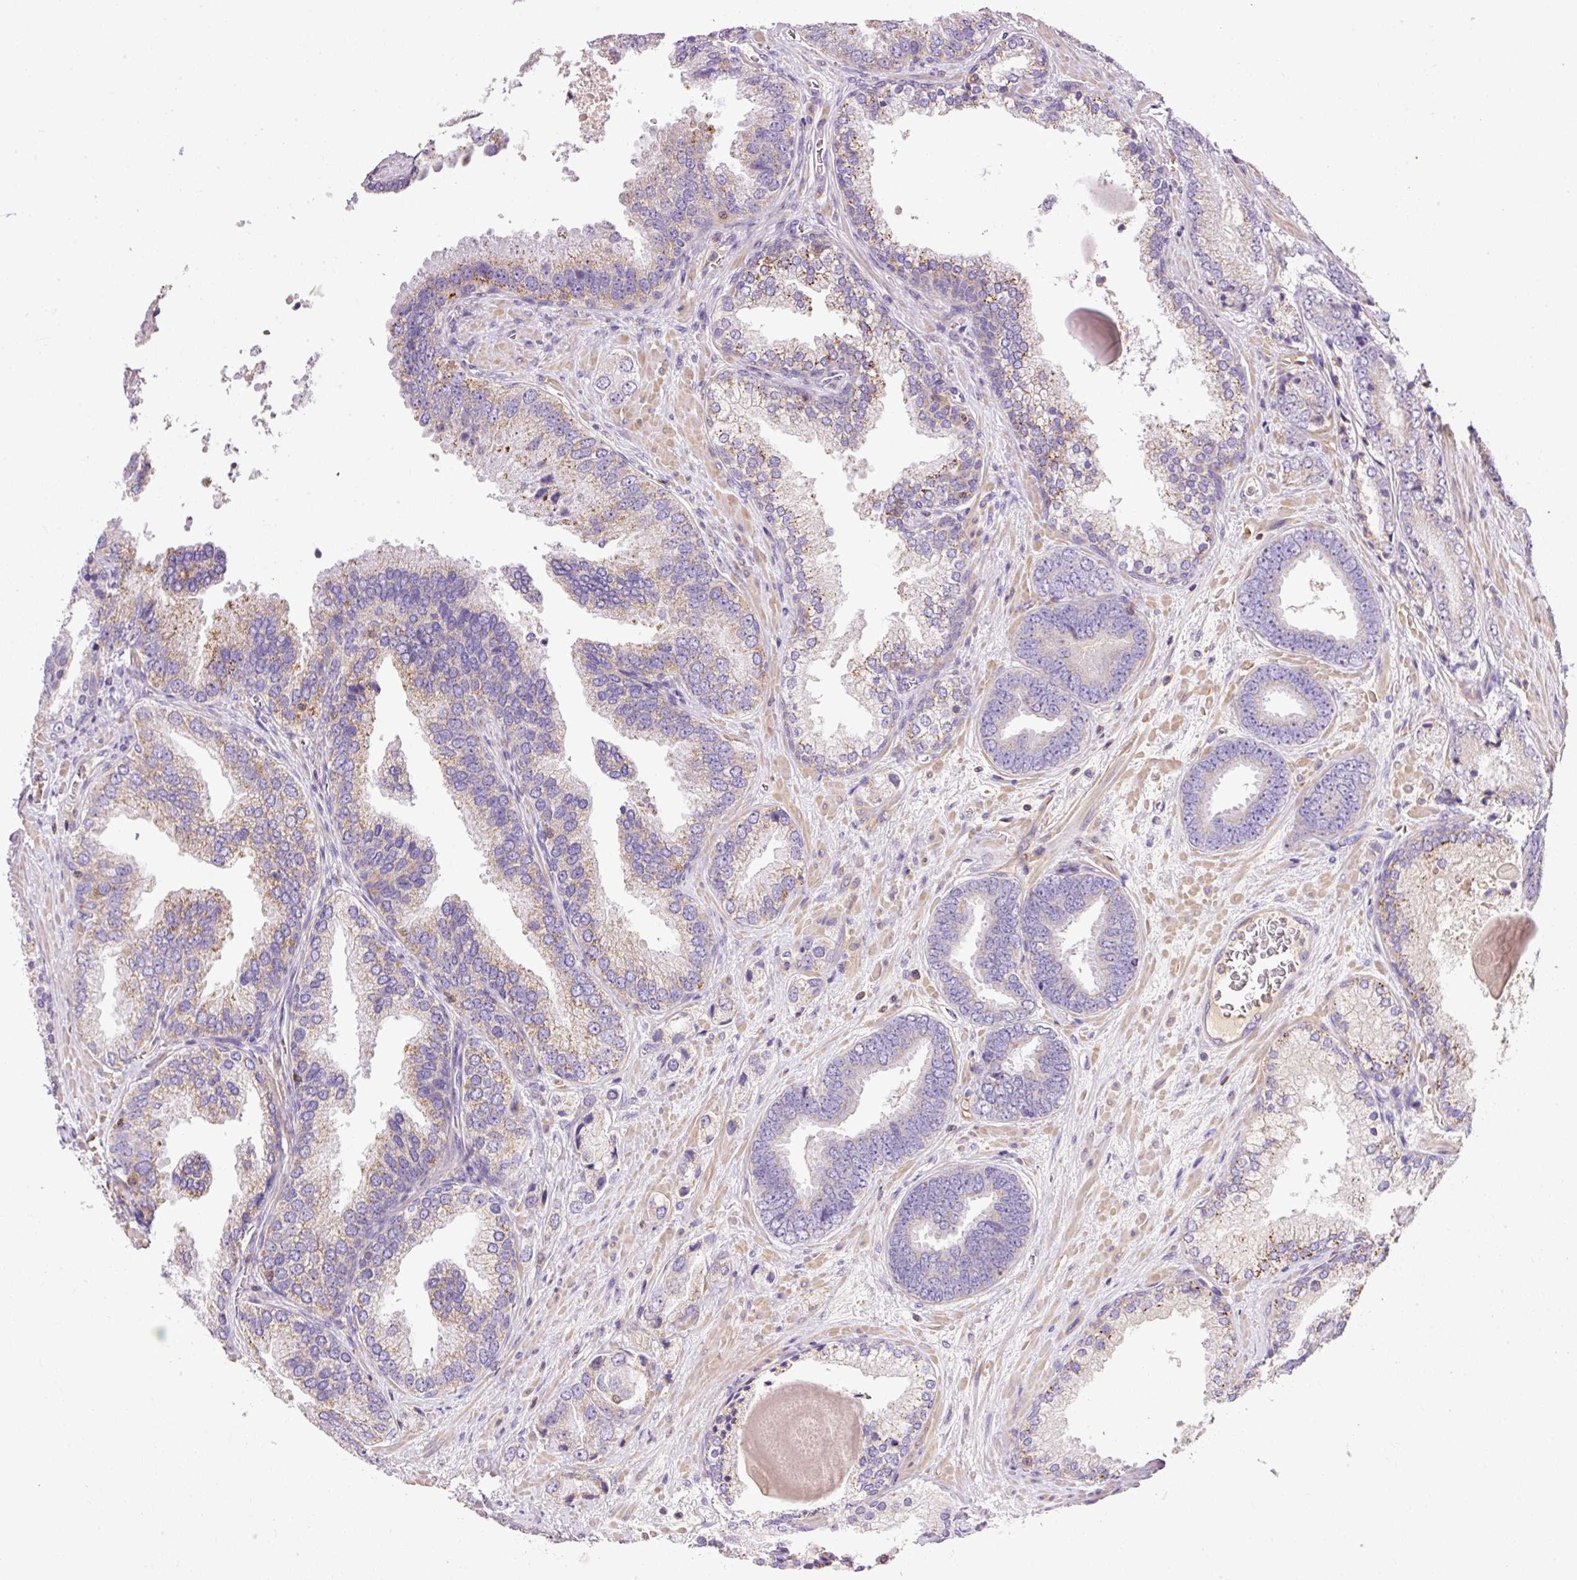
{"staining": {"intensity": "weak", "quantity": "25%-75%", "location": "cytoplasmic/membranous"}, "tissue": "prostate cancer", "cell_type": "Tumor cells", "image_type": "cancer", "snomed": [{"axis": "morphology", "description": "Adenocarcinoma, High grade"}, {"axis": "topography", "description": "Prostate"}], "caption": "IHC photomicrograph of human prostate cancer (adenocarcinoma (high-grade)) stained for a protein (brown), which demonstrates low levels of weak cytoplasmic/membranous staining in about 25%-75% of tumor cells.", "gene": "IMMT", "patient": {"sex": "male", "age": 63}}